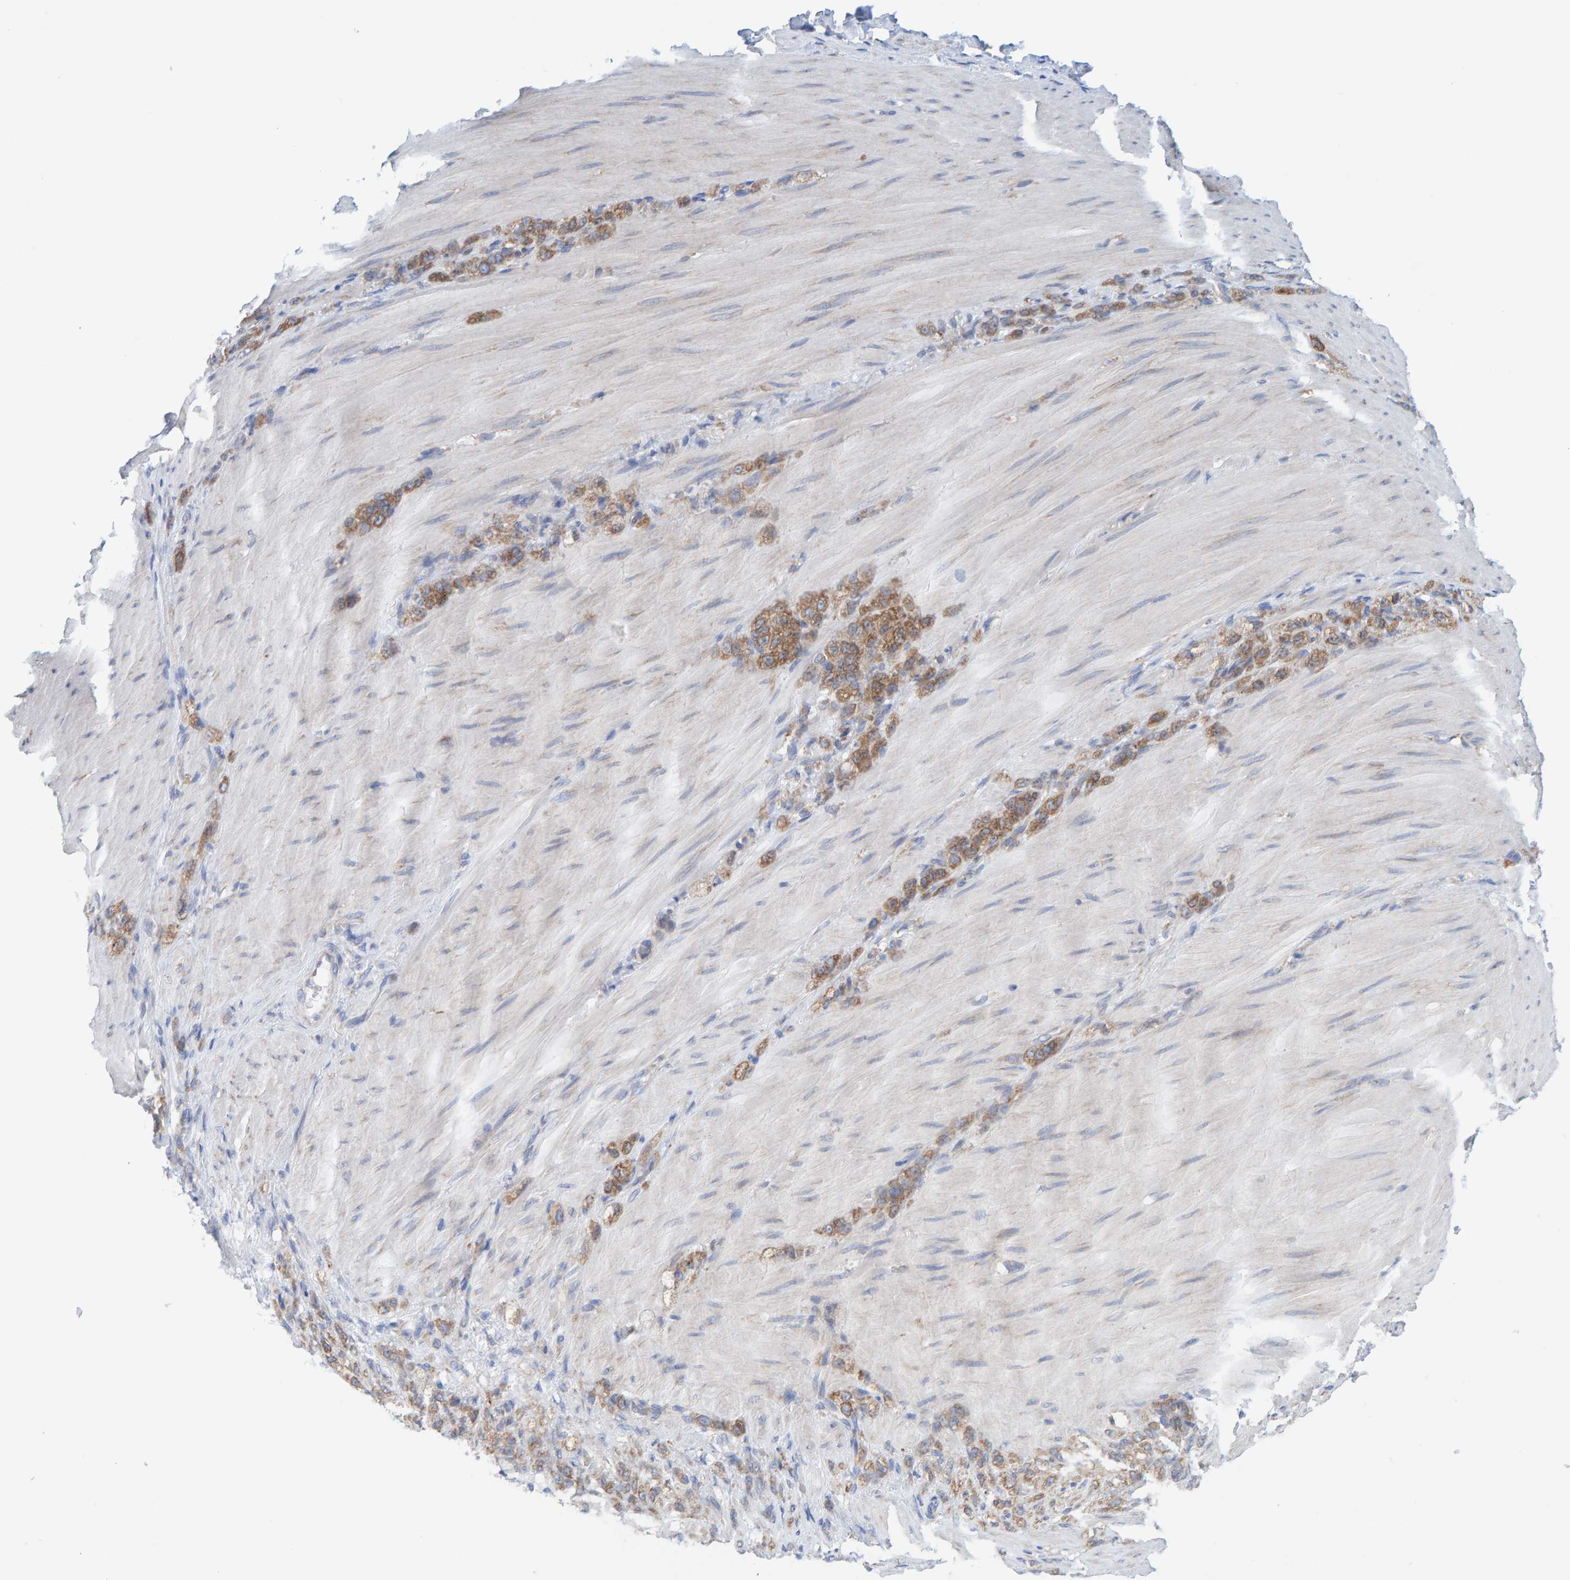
{"staining": {"intensity": "moderate", "quantity": ">75%", "location": "cytoplasmic/membranous"}, "tissue": "stomach cancer", "cell_type": "Tumor cells", "image_type": "cancer", "snomed": [{"axis": "morphology", "description": "Normal tissue, NOS"}, {"axis": "morphology", "description": "Adenocarcinoma, NOS"}, {"axis": "topography", "description": "Stomach"}], "caption": "A brown stain labels moderate cytoplasmic/membranous positivity of a protein in human adenocarcinoma (stomach) tumor cells. (brown staining indicates protein expression, while blue staining denotes nuclei).", "gene": "CDK5RAP3", "patient": {"sex": "male", "age": 82}}